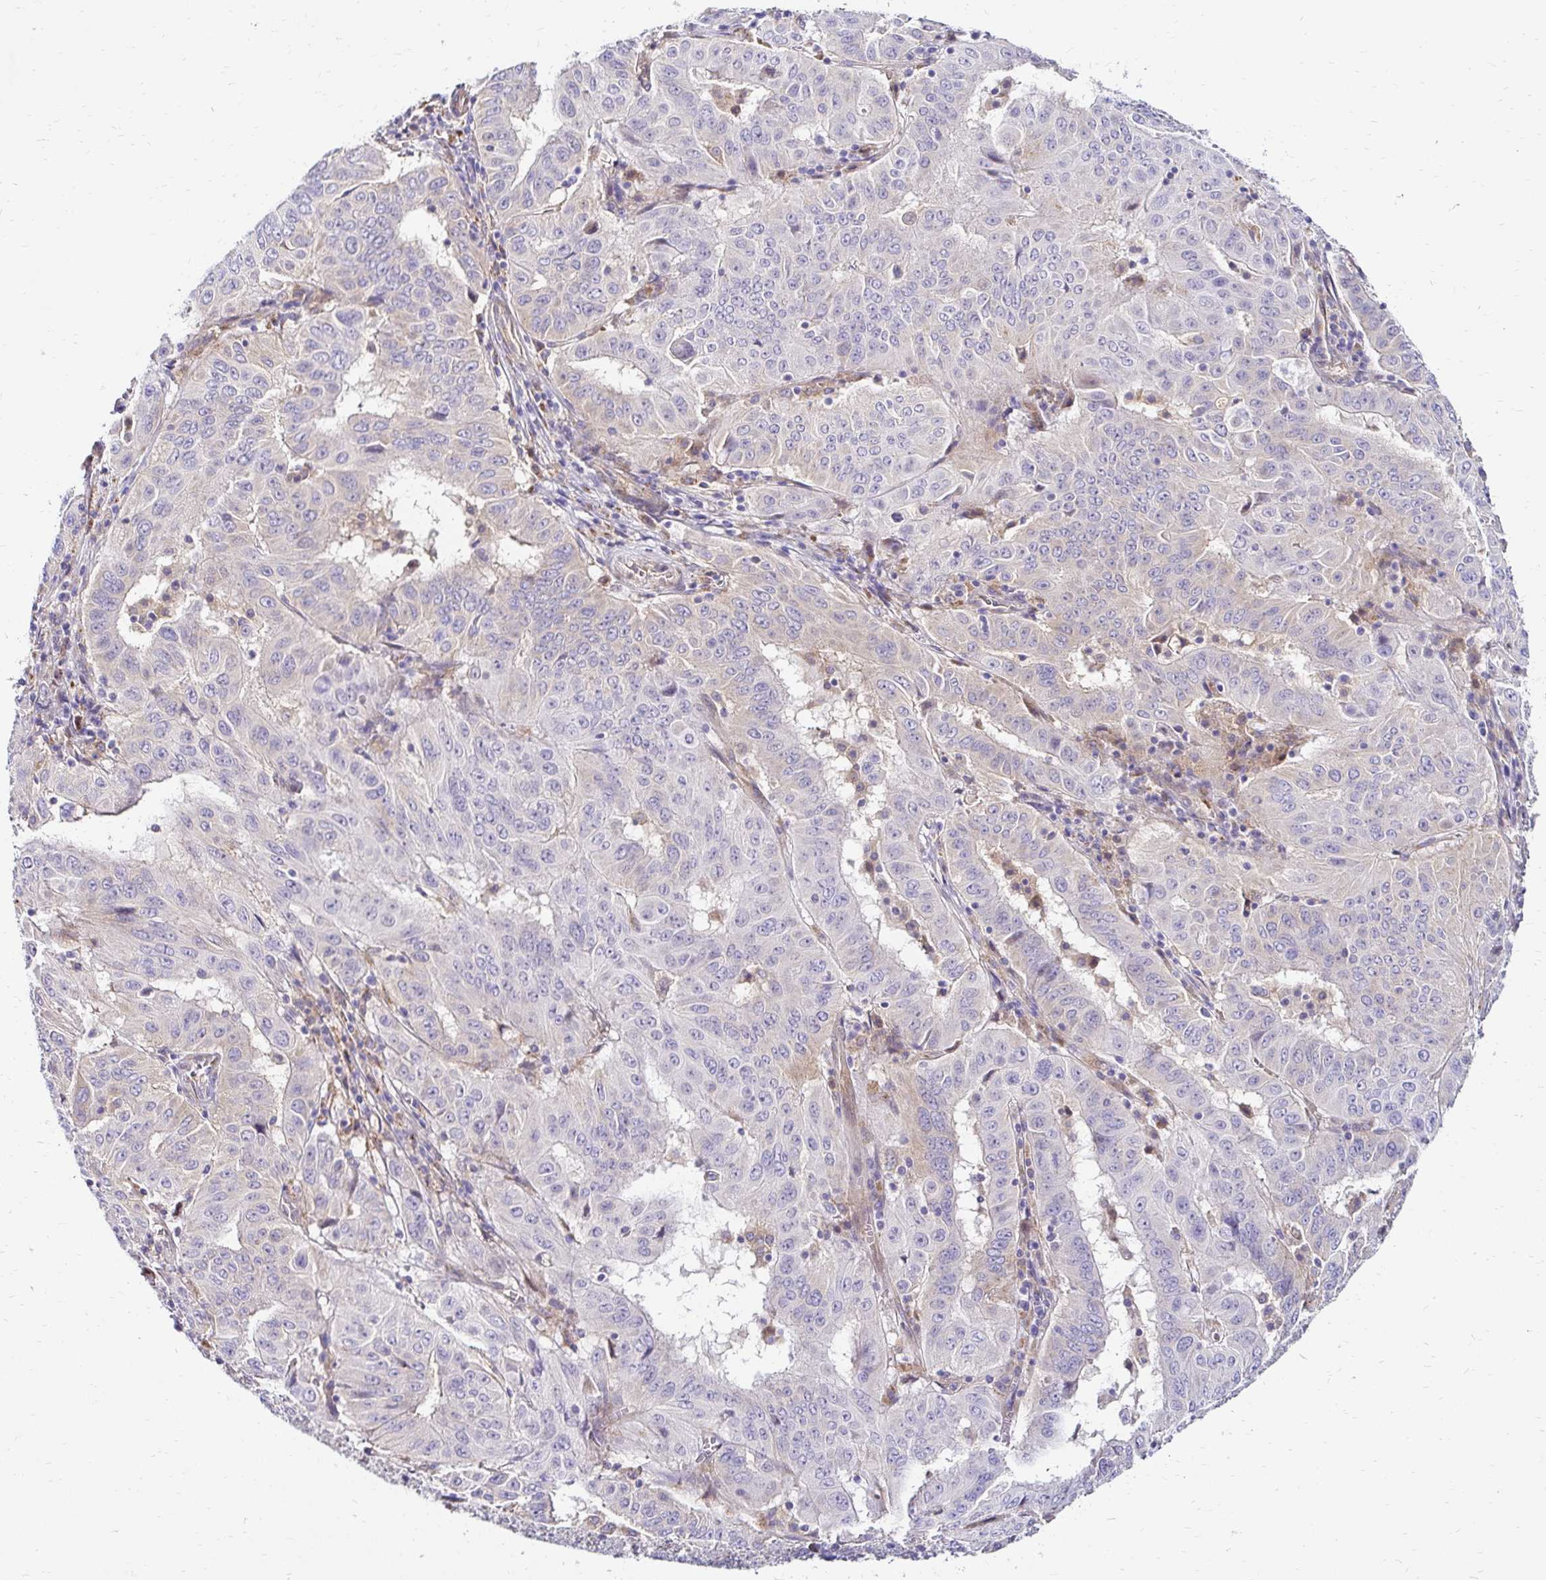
{"staining": {"intensity": "negative", "quantity": "none", "location": "none"}, "tissue": "pancreatic cancer", "cell_type": "Tumor cells", "image_type": "cancer", "snomed": [{"axis": "morphology", "description": "Adenocarcinoma, NOS"}, {"axis": "topography", "description": "Pancreas"}], "caption": "Immunohistochemistry (IHC) of human pancreatic cancer demonstrates no staining in tumor cells.", "gene": "IDUA", "patient": {"sex": "male", "age": 63}}